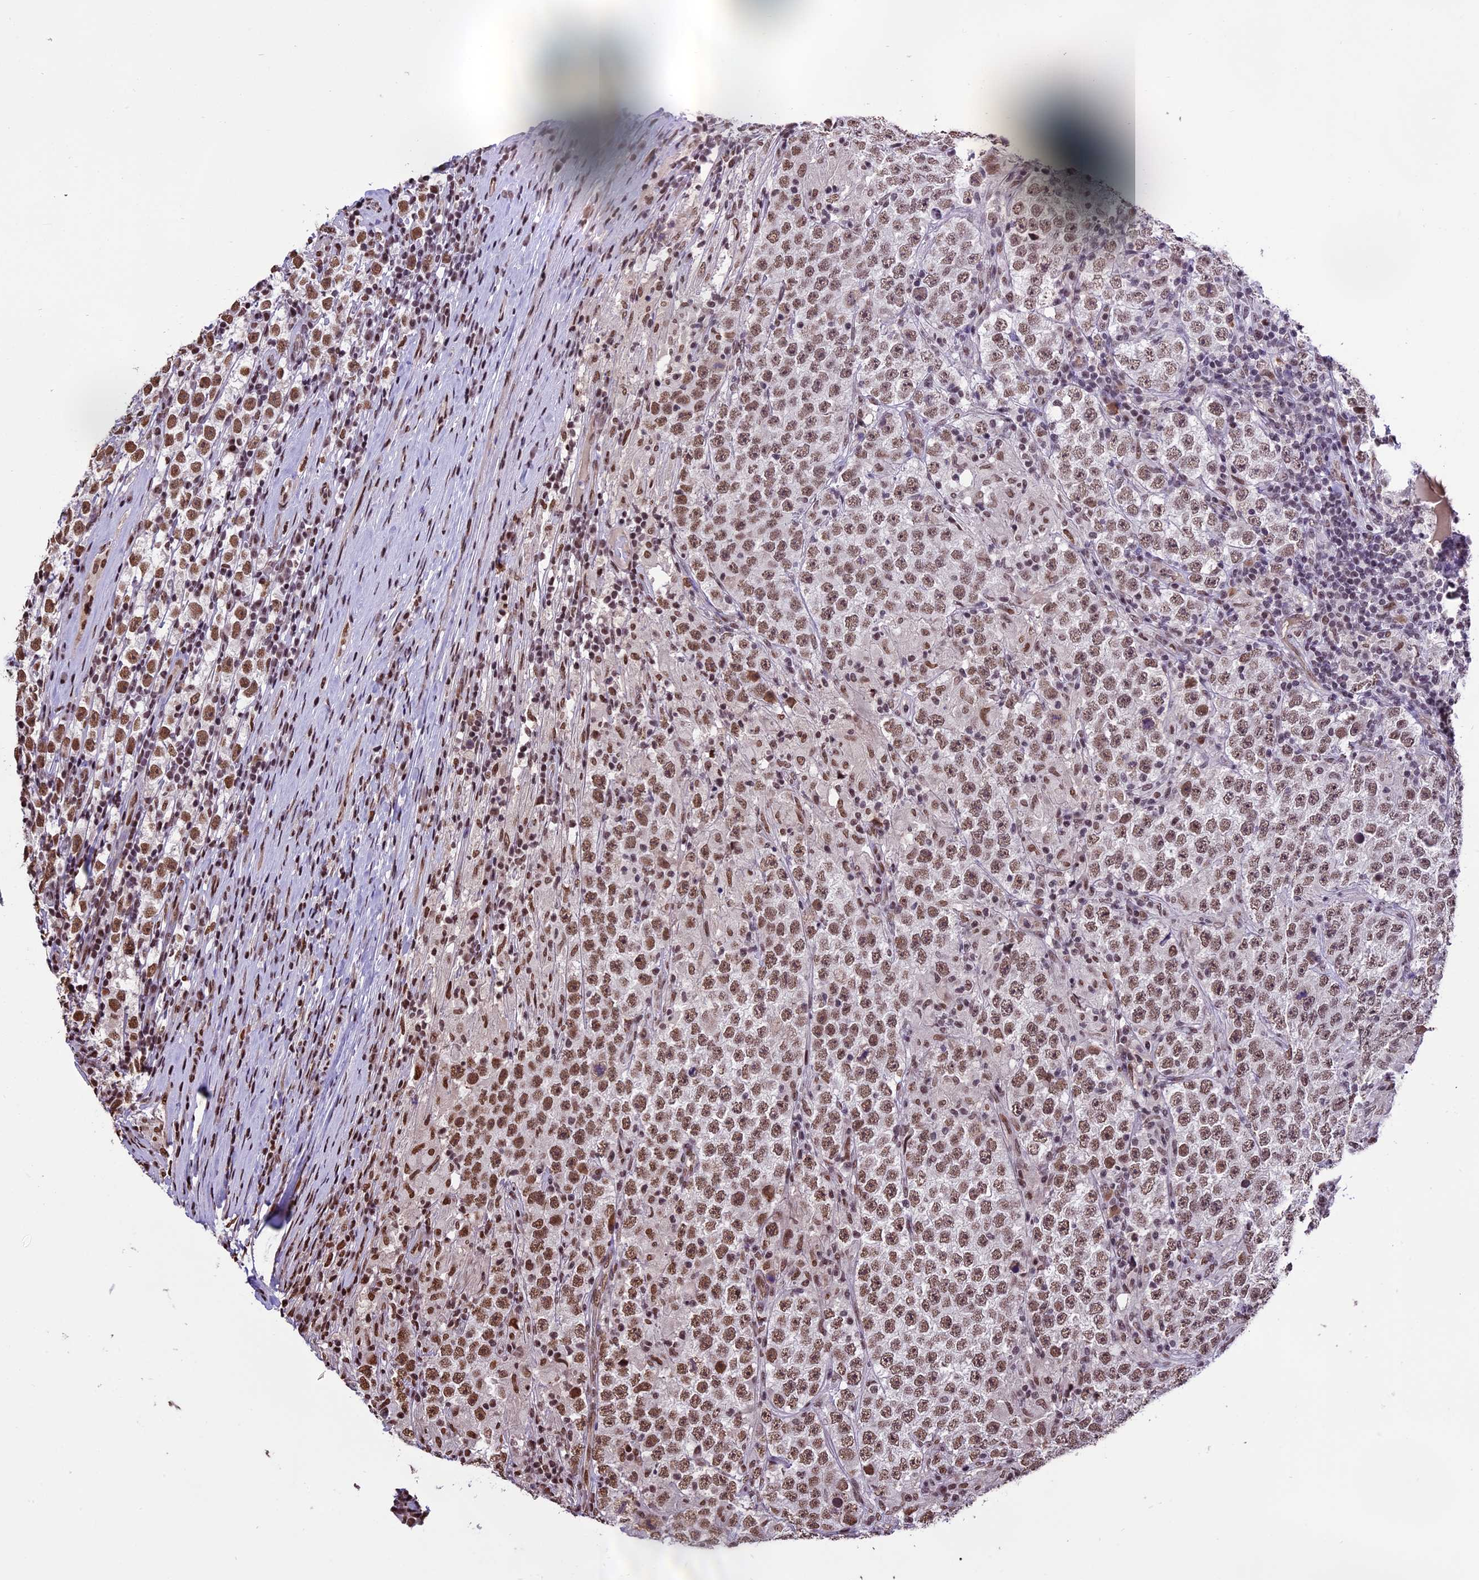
{"staining": {"intensity": "moderate", "quantity": ">75%", "location": "nuclear"}, "tissue": "testis cancer", "cell_type": "Tumor cells", "image_type": "cancer", "snomed": [{"axis": "morphology", "description": "Normal tissue, NOS"}, {"axis": "morphology", "description": "Urothelial carcinoma, High grade"}, {"axis": "morphology", "description": "Seminoma, NOS"}, {"axis": "morphology", "description": "Carcinoma, Embryonal, NOS"}, {"axis": "topography", "description": "Urinary bladder"}, {"axis": "topography", "description": "Testis"}], "caption": "Testis embryonal carcinoma stained for a protein exhibits moderate nuclear positivity in tumor cells.", "gene": "POLR3E", "patient": {"sex": "male", "age": 41}}